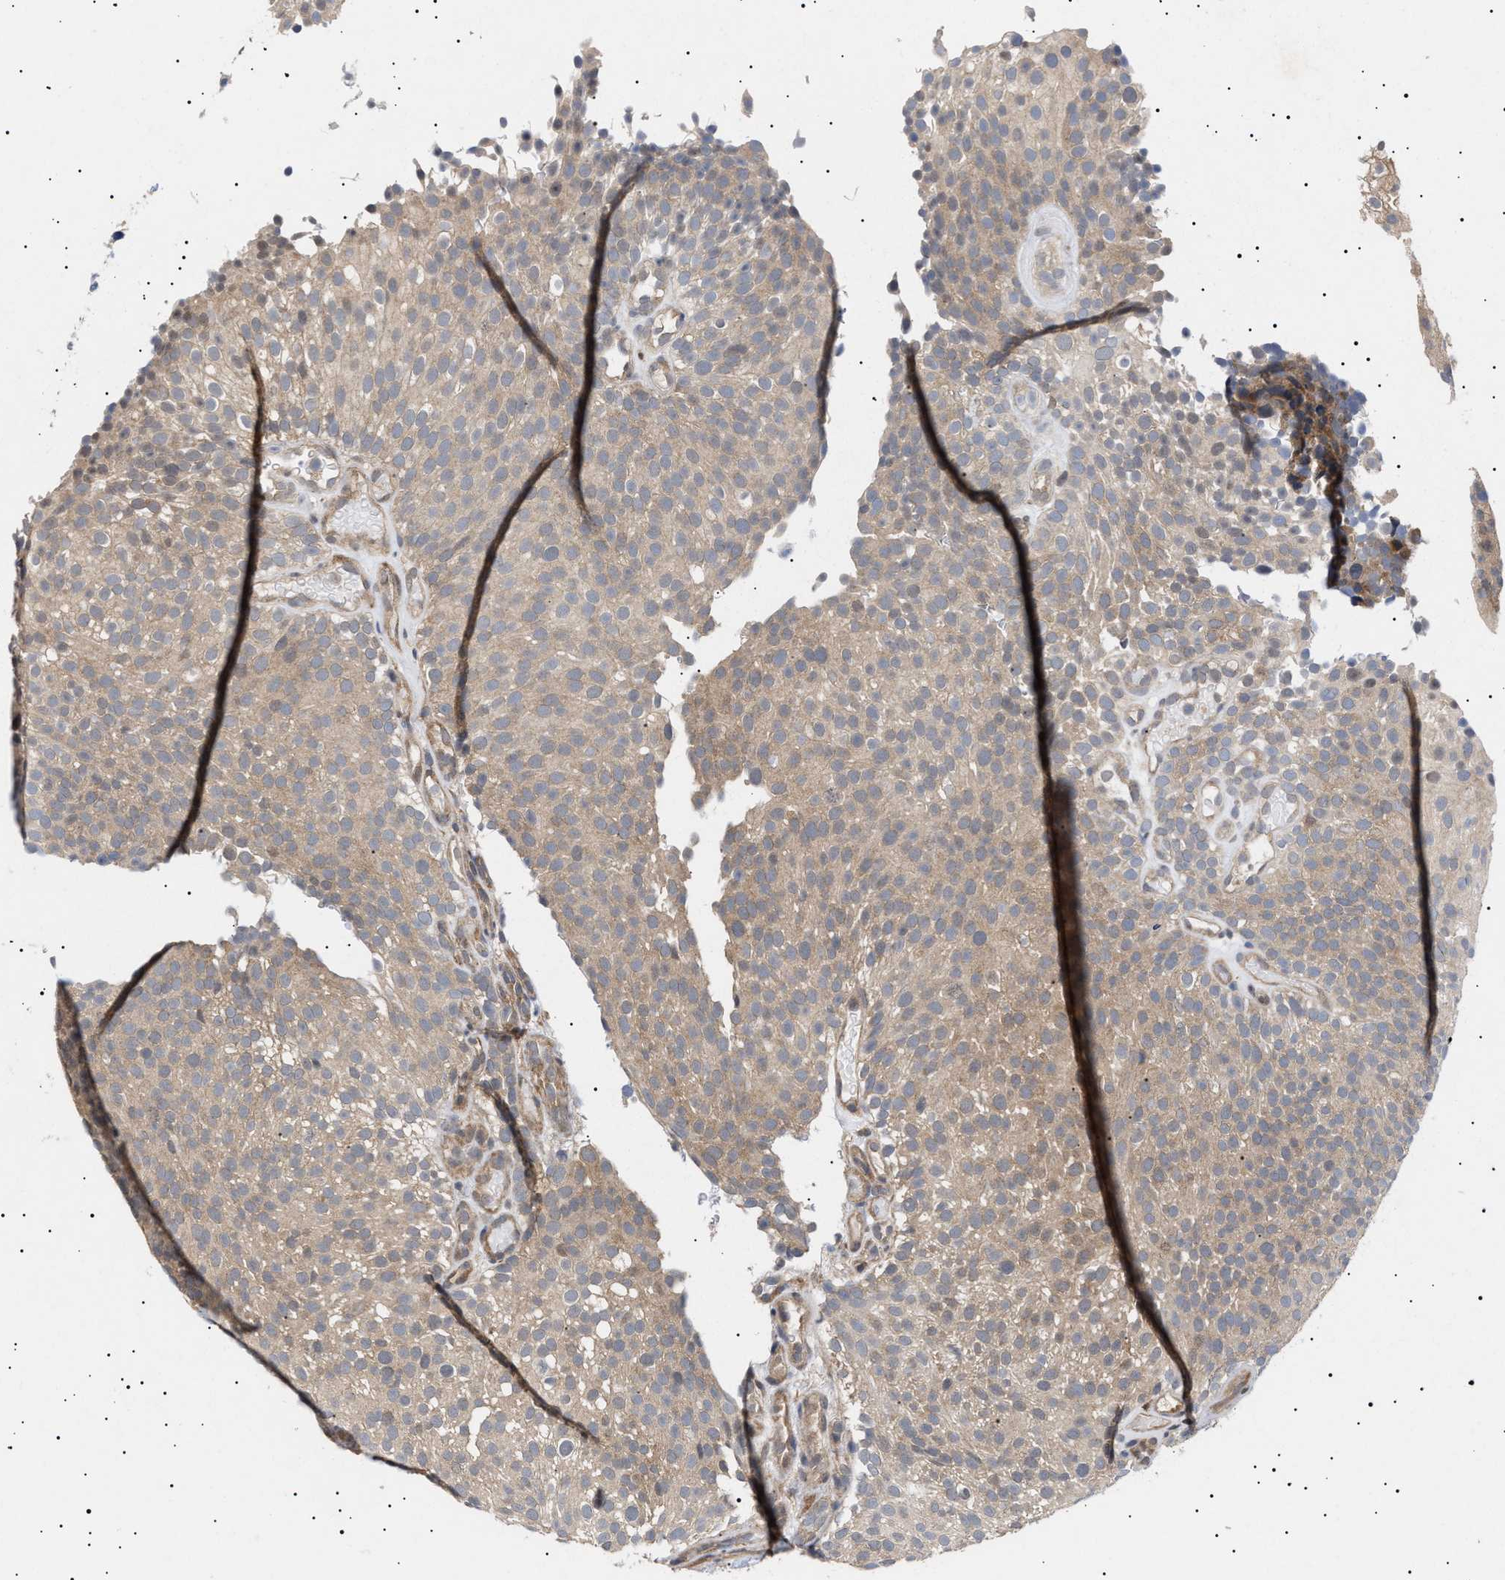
{"staining": {"intensity": "weak", "quantity": ">75%", "location": "cytoplasmic/membranous"}, "tissue": "urothelial cancer", "cell_type": "Tumor cells", "image_type": "cancer", "snomed": [{"axis": "morphology", "description": "Urothelial carcinoma, Low grade"}, {"axis": "topography", "description": "Urinary bladder"}], "caption": "High-magnification brightfield microscopy of urothelial cancer stained with DAB (brown) and counterstained with hematoxylin (blue). tumor cells exhibit weak cytoplasmic/membranous positivity is appreciated in approximately>75% of cells. The protein is shown in brown color, while the nuclei are stained blue.", "gene": "NPLOC4", "patient": {"sex": "male", "age": 78}}